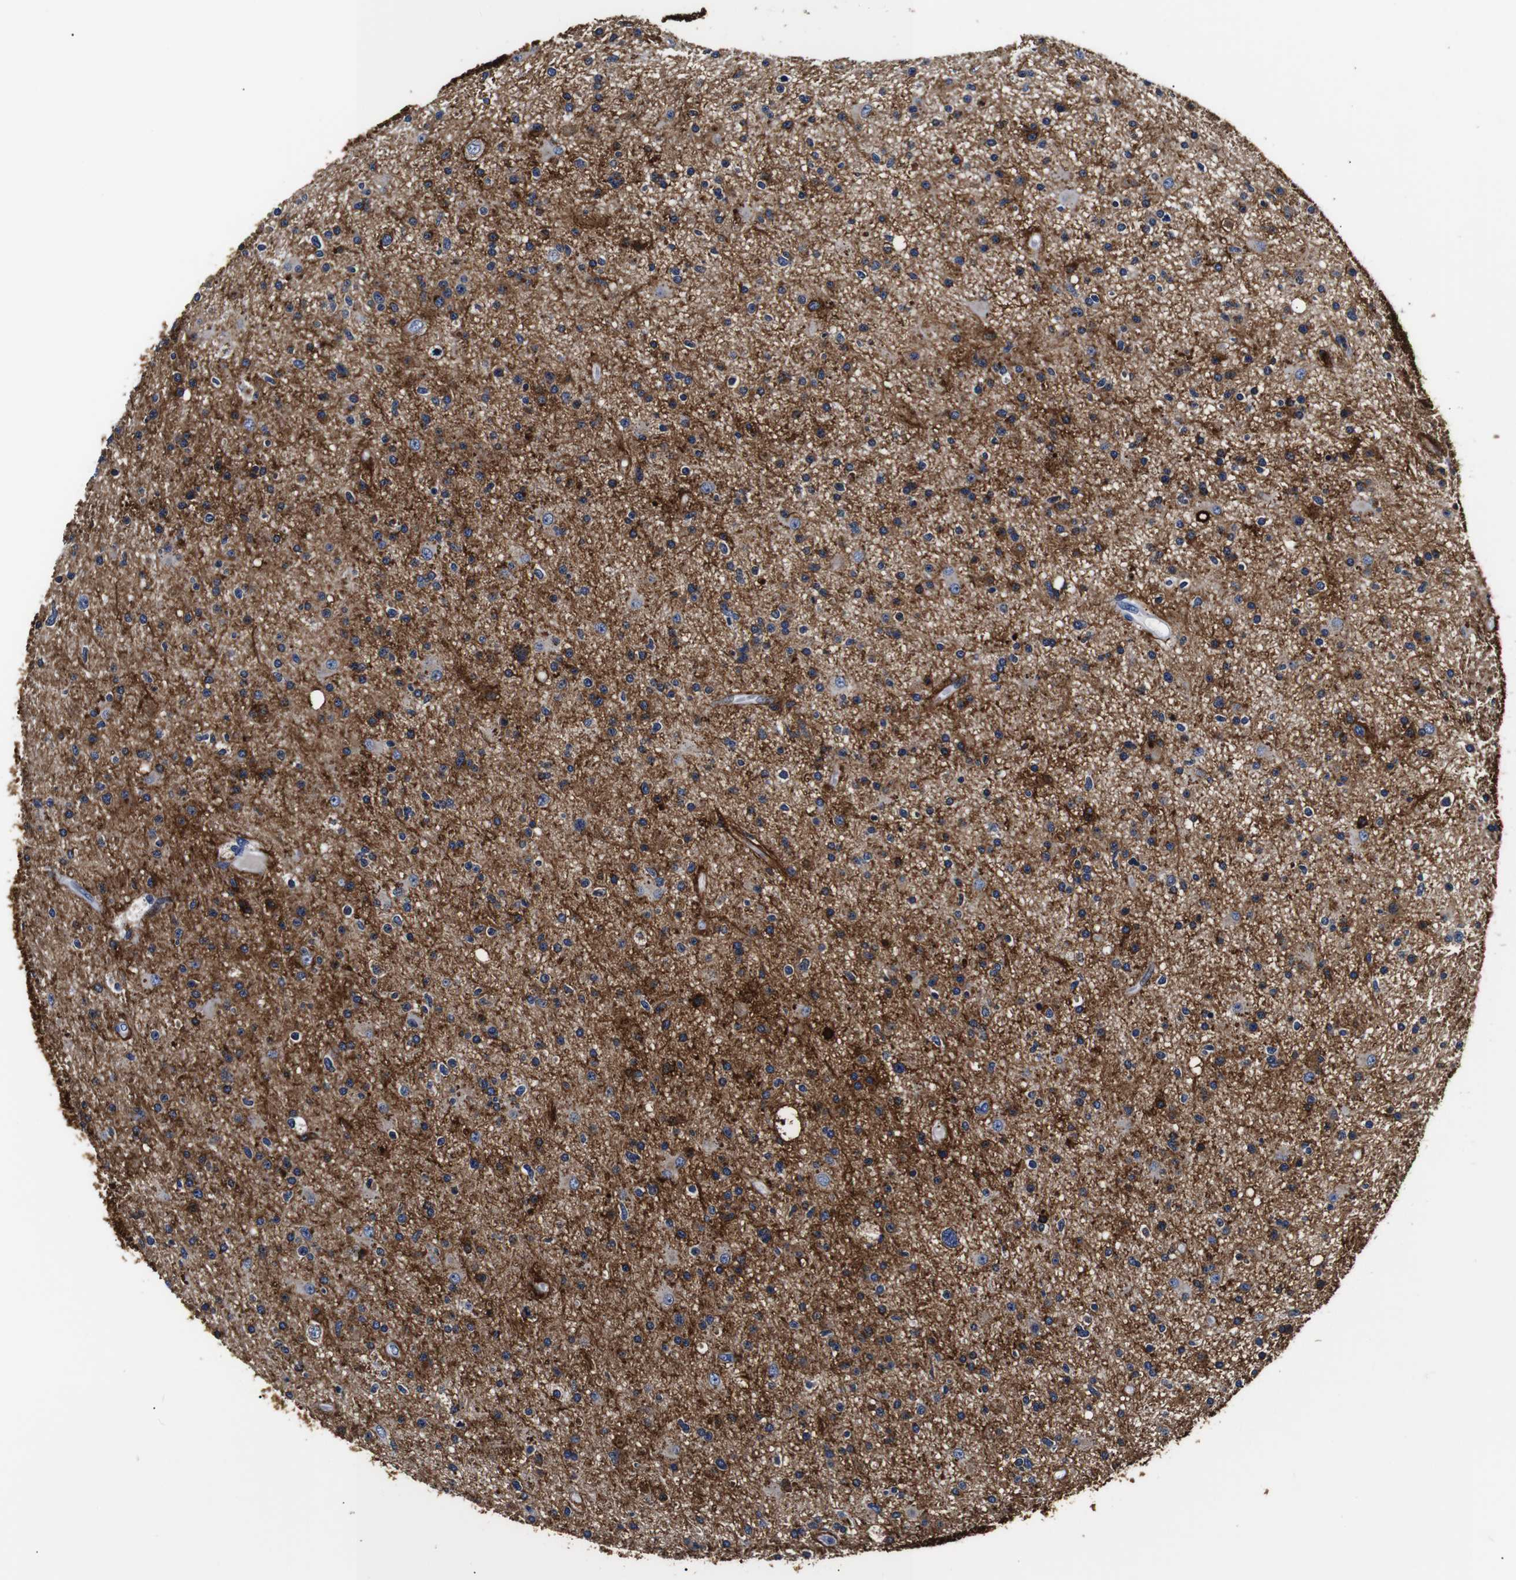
{"staining": {"intensity": "moderate", "quantity": ">75%", "location": "cytoplasmic/membranous"}, "tissue": "glioma", "cell_type": "Tumor cells", "image_type": "cancer", "snomed": [{"axis": "morphology", "description": "Glioma, malignant, High grade"}, {"axis": "topography", "description": "Brain"}], "caption": "There is medium levels of moderate cytoplasmic/membranous positivity in tumor cells of glioma, as demonstrated by immunohistochemical staining (brown color).", "gene": "GAP43", "patient": {"sex": "male", "age": 33}}